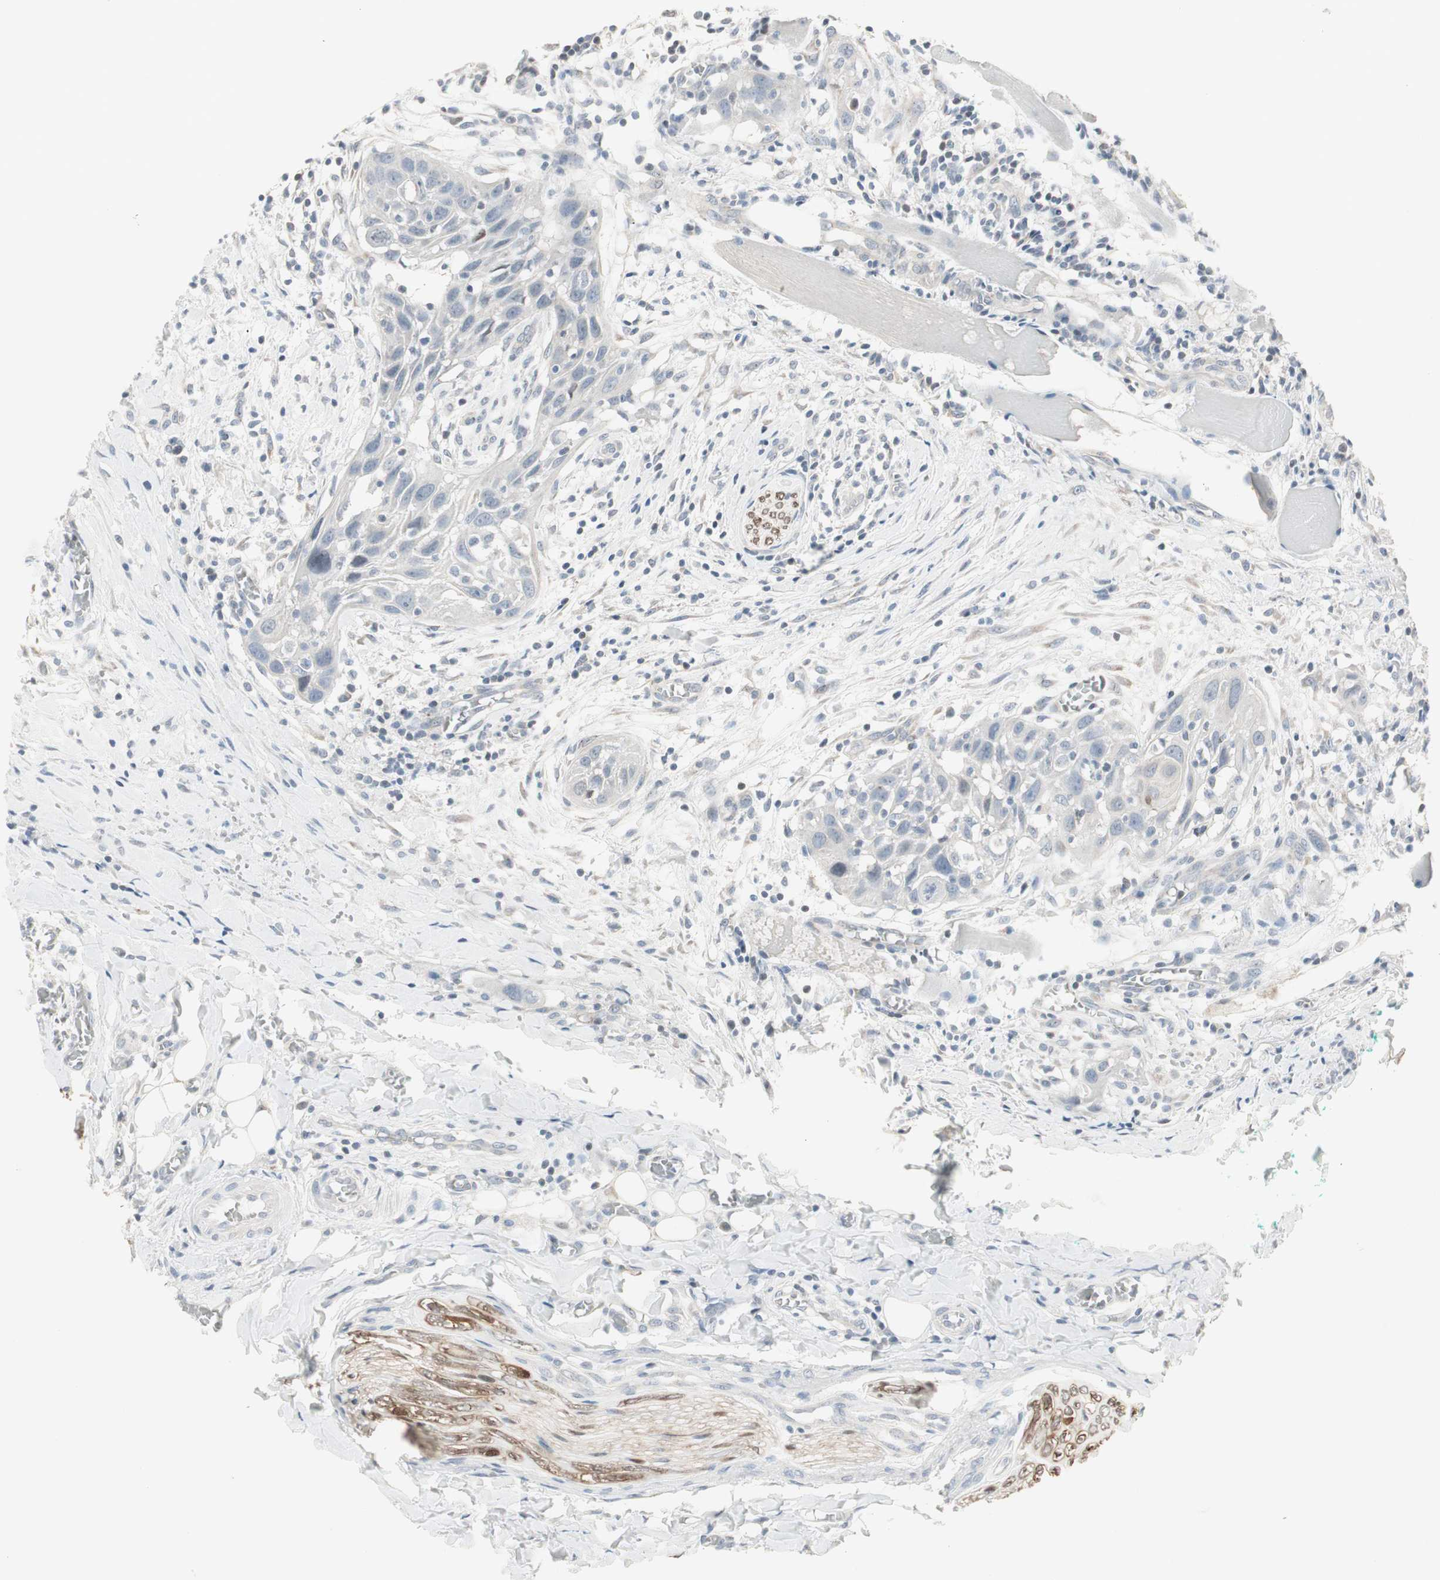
{"staining": {"intensity": "negative", "quantity": "none", "location": "none"}, "tissue": "head and neck cancer", "cell_type": "Tumor cells", "image_type": "cancer", "snomed": [{"axis": "morphology", "description": "Normal tissue, NOS"}, {"axis": "morphology", "description": "Squamous cell carcinoma, NOS"}, {"axis": "topography", "description": "Oral tissue"}, {"axis": "topography", "description": "Head-Neck"}], "caption": "DAB immunohistochemical staining of head and neck cancer displays no significant expression in tumor cells.", "gene": "PDZK1", "patient": {"sex": "female", "age": 50}}